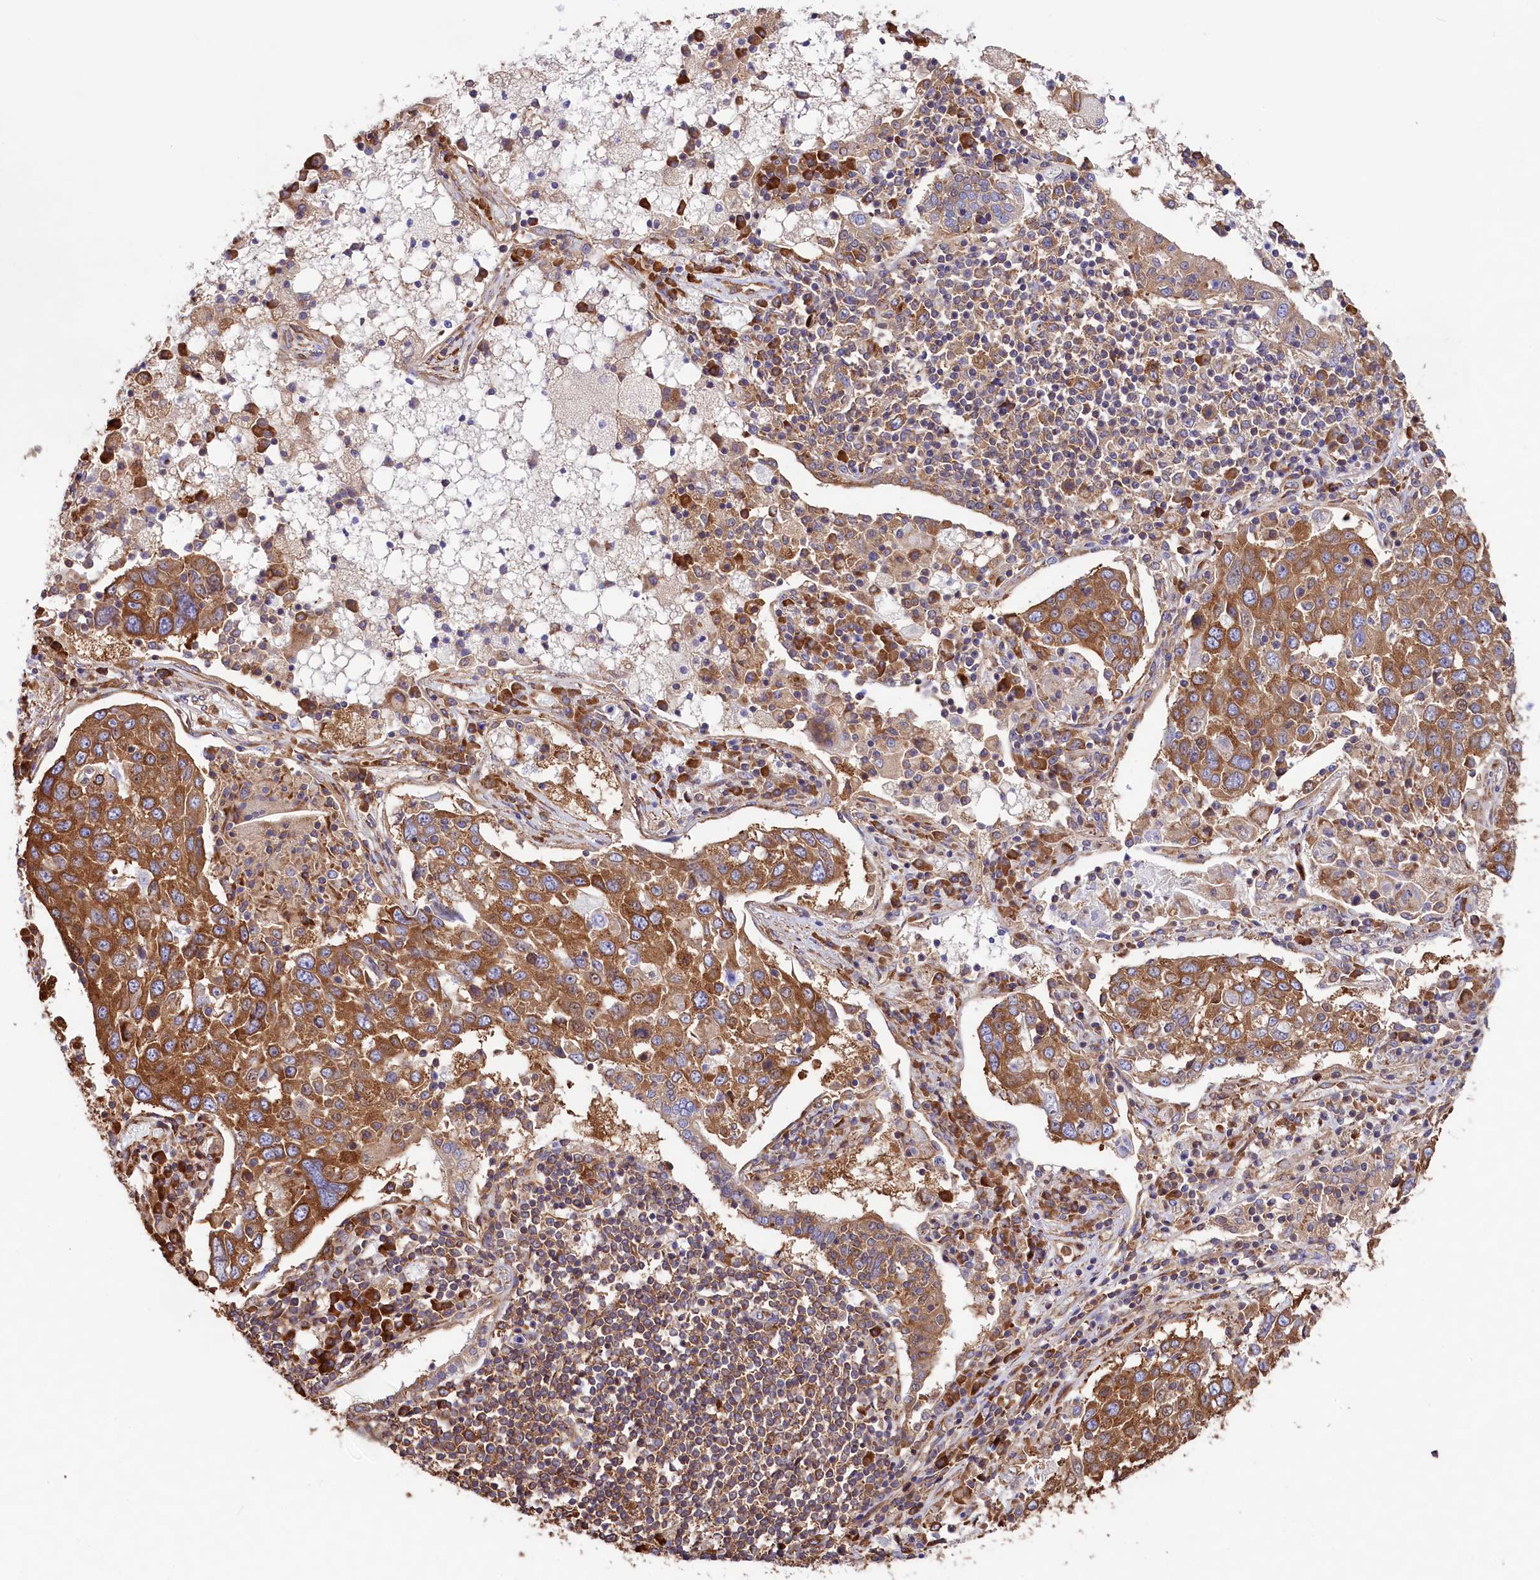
{"staining": {"intensity": "moderate", "quantity": ">75%", "location": "cytoplasmic/membranous"}, "tissue": "lung cancer", "cell_type": "Tumor cells", "image_type": "cancer", "snomed": [{"axis": "morphology", "description": "Squamous cell carcinoma, NOS"}, {"axis": "topography", "description": "Lung"}], "caption": "Protein expression analysis of human squamous cell carcinoma (lung) reveals moderate cytoplasmic/membranous staining in approximately >75% of tumor cells.", "gene": "GYS1", "patient": {"sex": "male", "age": 65}}